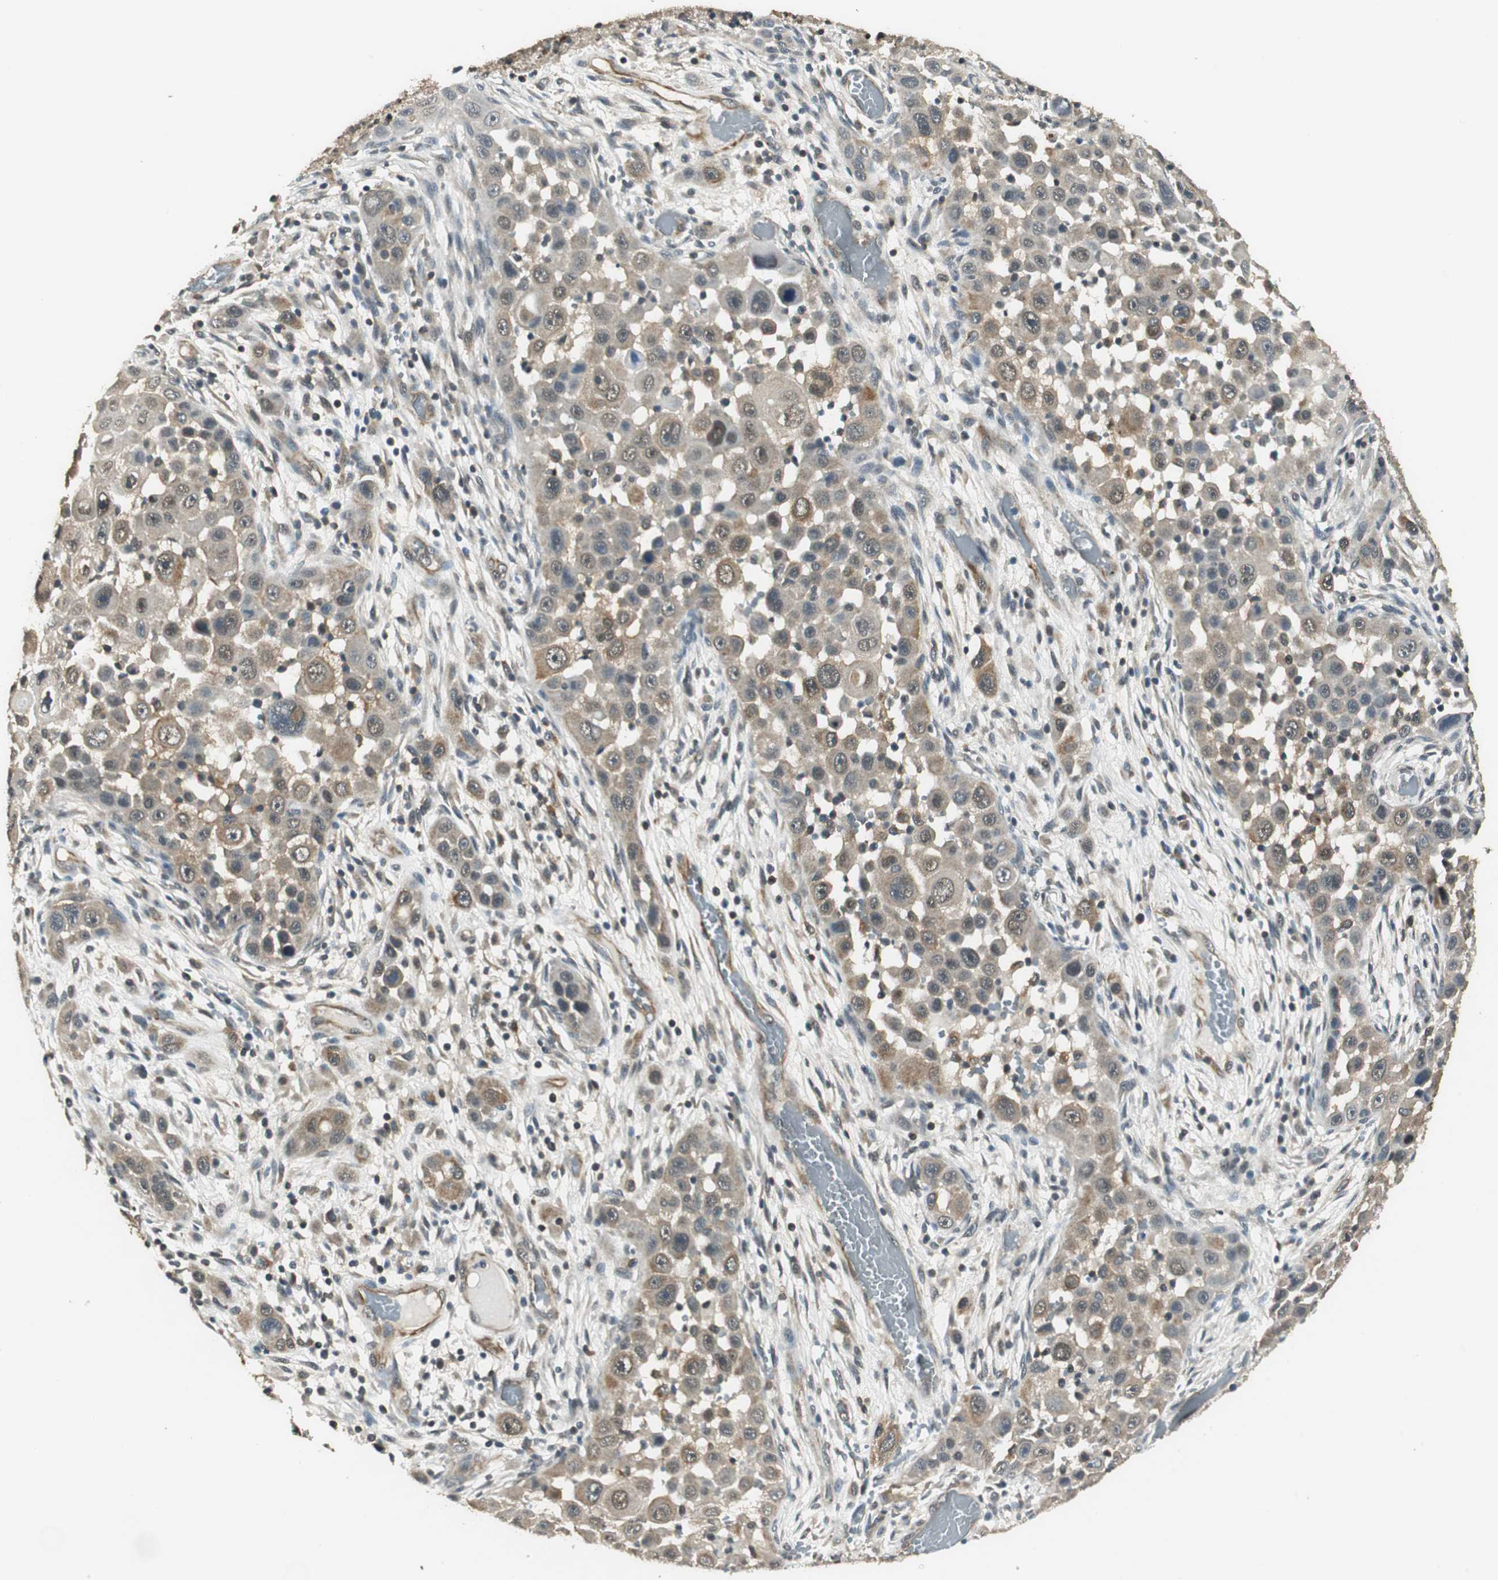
{"staining": {"intensity": "weak", "quantity": ">75%", "location": "cytoplasmic/membranous"}, "tissue": "head and neck cancer", "cell_type": "Tumor cells", "image_type": "cancer", "snomed": [{"axis": "morphology", "description": "Carcinoma, NOS"}, {"axis": "topography", "description": "Head-Neck"}], "caption": "Protein staining by IHC exhibits weak cytoplasmic/membranous staining in about >75% of tumor cells in head and neck carcinoma.", "gene": "PSMB4", "patient": {"sex": "male", "age": 87}}